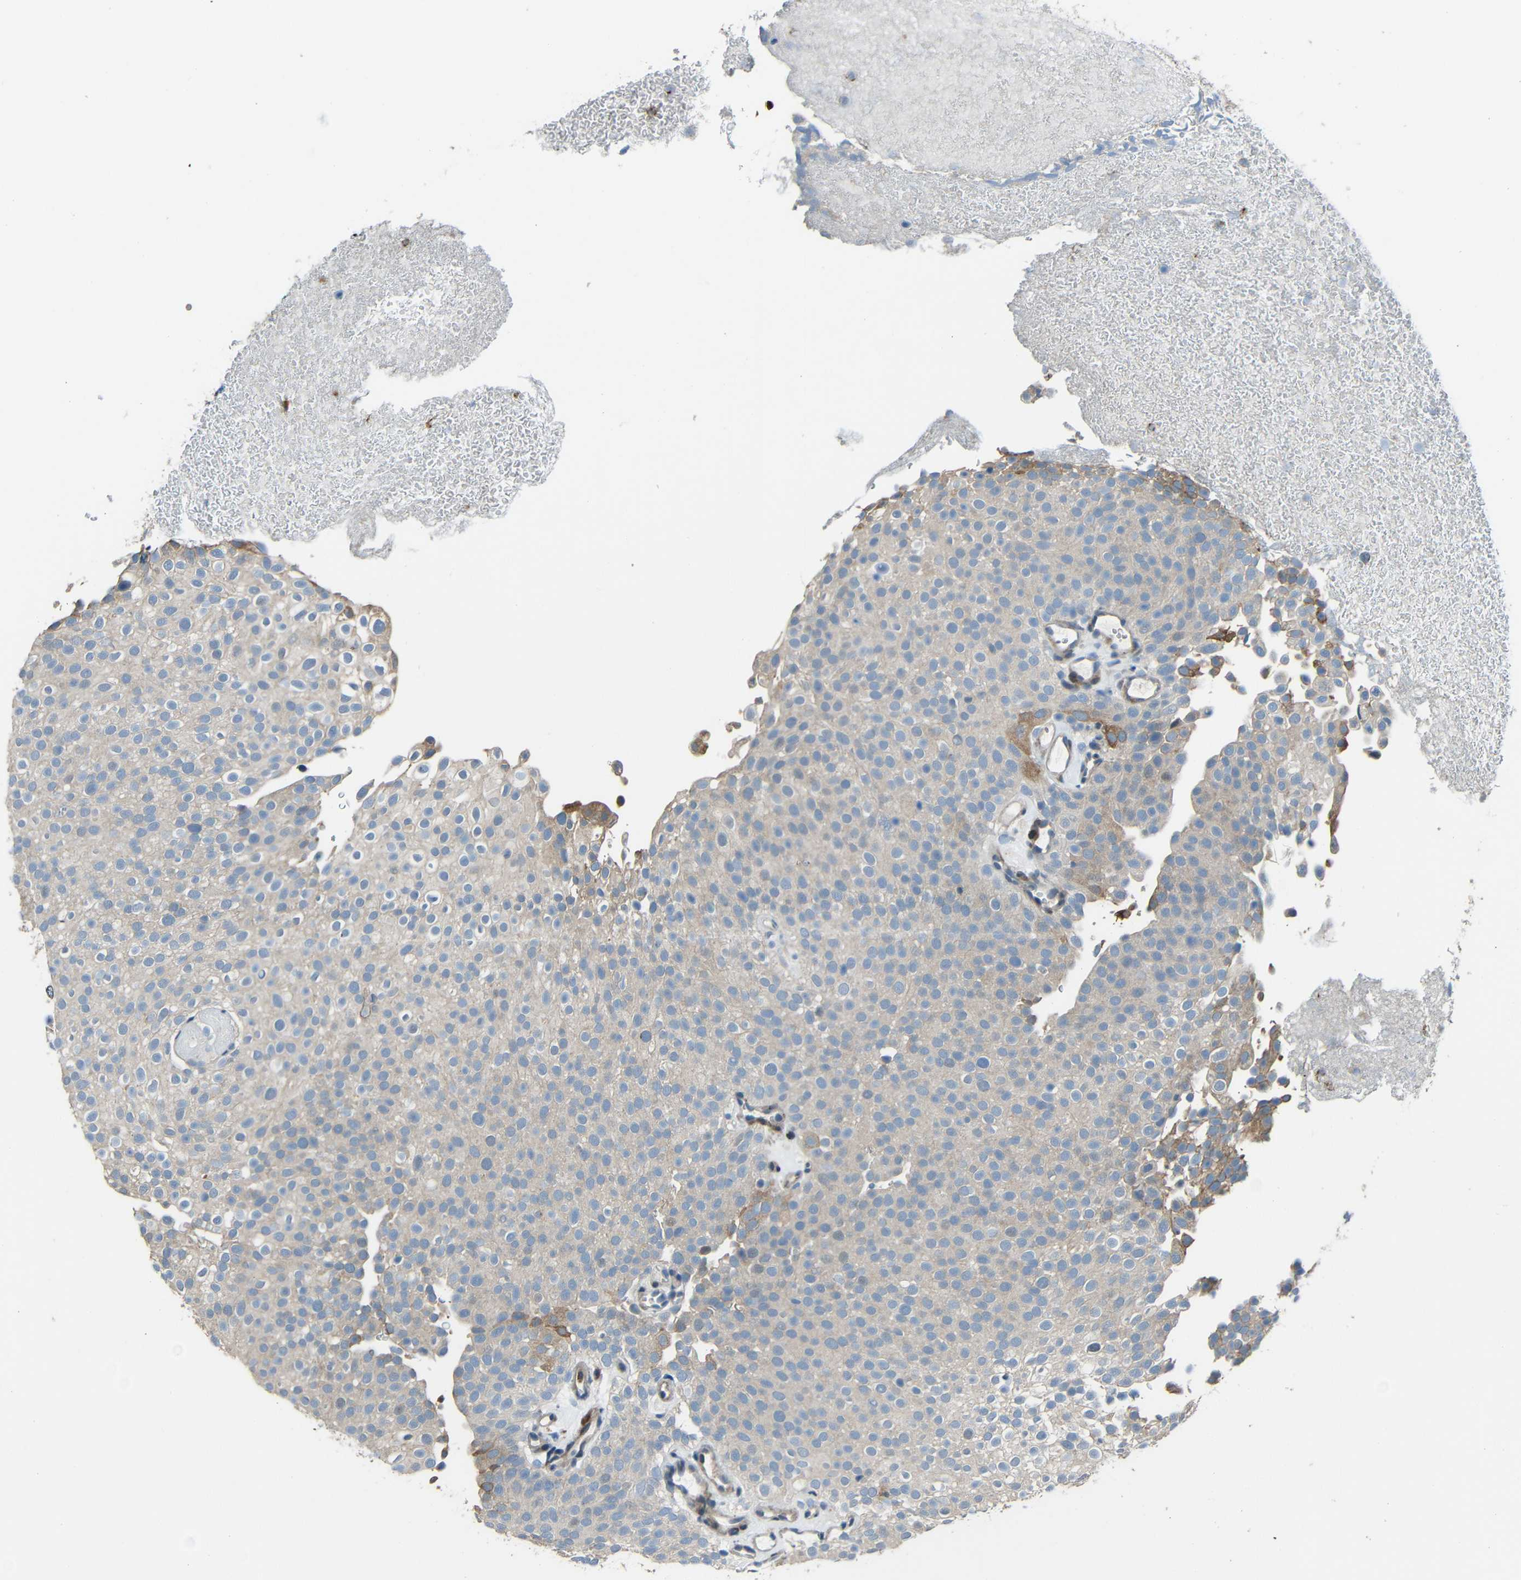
{"staining": {"intensity": "weak", "quantity": "<25%", "location": "cytoplasmic/membranous"}, "tissue": "urothelial cancer", "cell_type": "Tumor cells", "image_type": "cancer", "snomed": [{"axis": "morphology", "description": "Urothelial carcinoma, Low grade"}, {"axis": "topography", "description": "Urinary bladder"}], "caption": "Urothelial cancer stained for a protein using immunohistochemistry (IHC) displays no expression tumor cells.", "gene": "STBD1", "patient": {"sex": "male", "age": 78}}